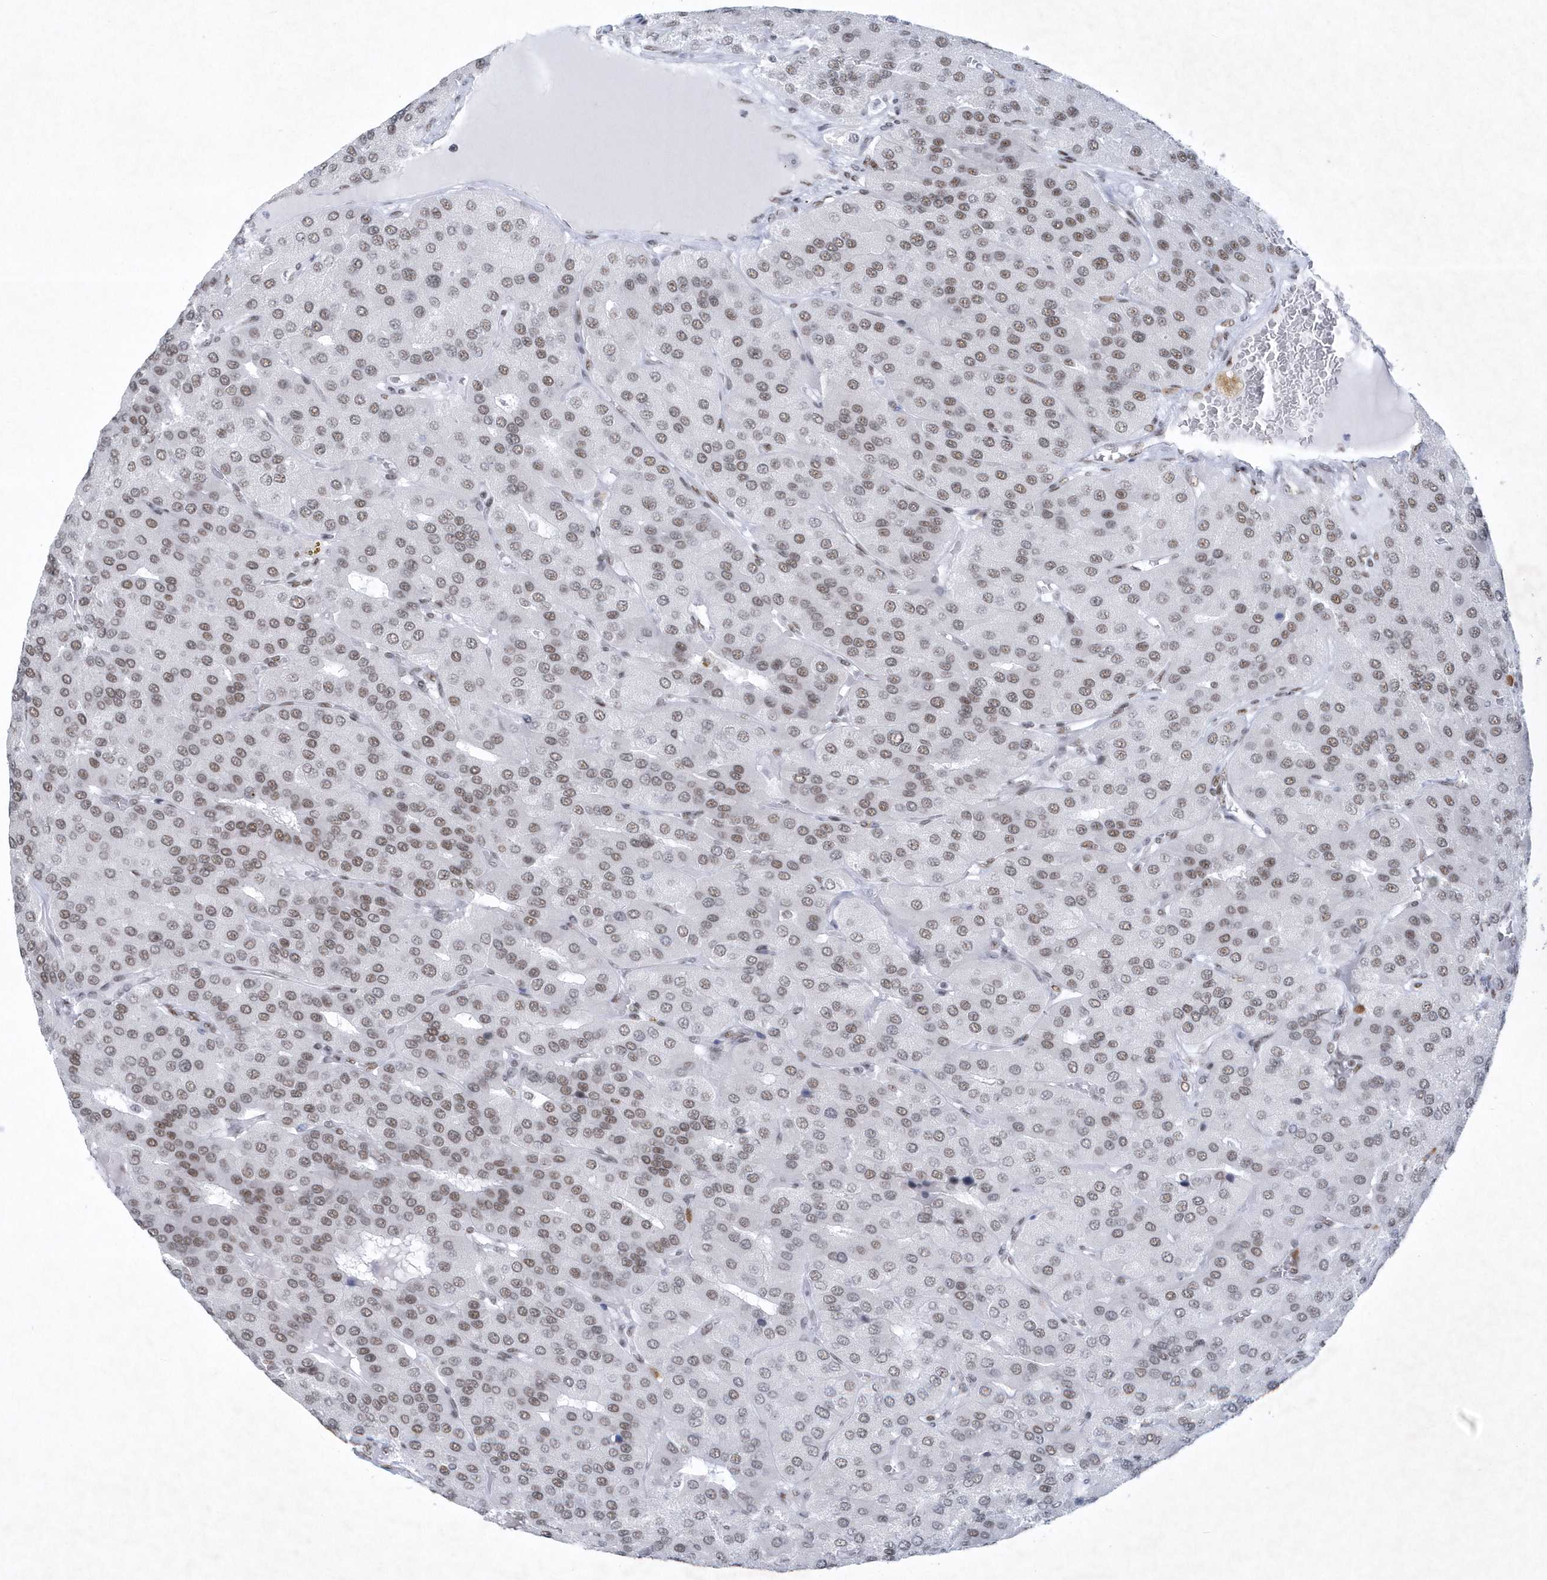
{"staining": {"intensity": "moderate", "quantity": ">75%", "location": "nuclear"}, "tissue": "parathyroid gland", "cell_type": "Glandular cells", "image_type": "normal", "snomed": [{"axis": "morphology", "description": "Normal tissue, NOS"}, {"axis": "morphology", "description": "Adenoma, NOS"}, {"axis": "topography", "description": "Parathyroid gland"}], "caption": "Protein staining displays moderate nuclear staining in about >75% of glandular cells in unremarkable parathyroid gland.", "gene": "DCLRE1A", "patient": {"sex": "female", "age": 86}}